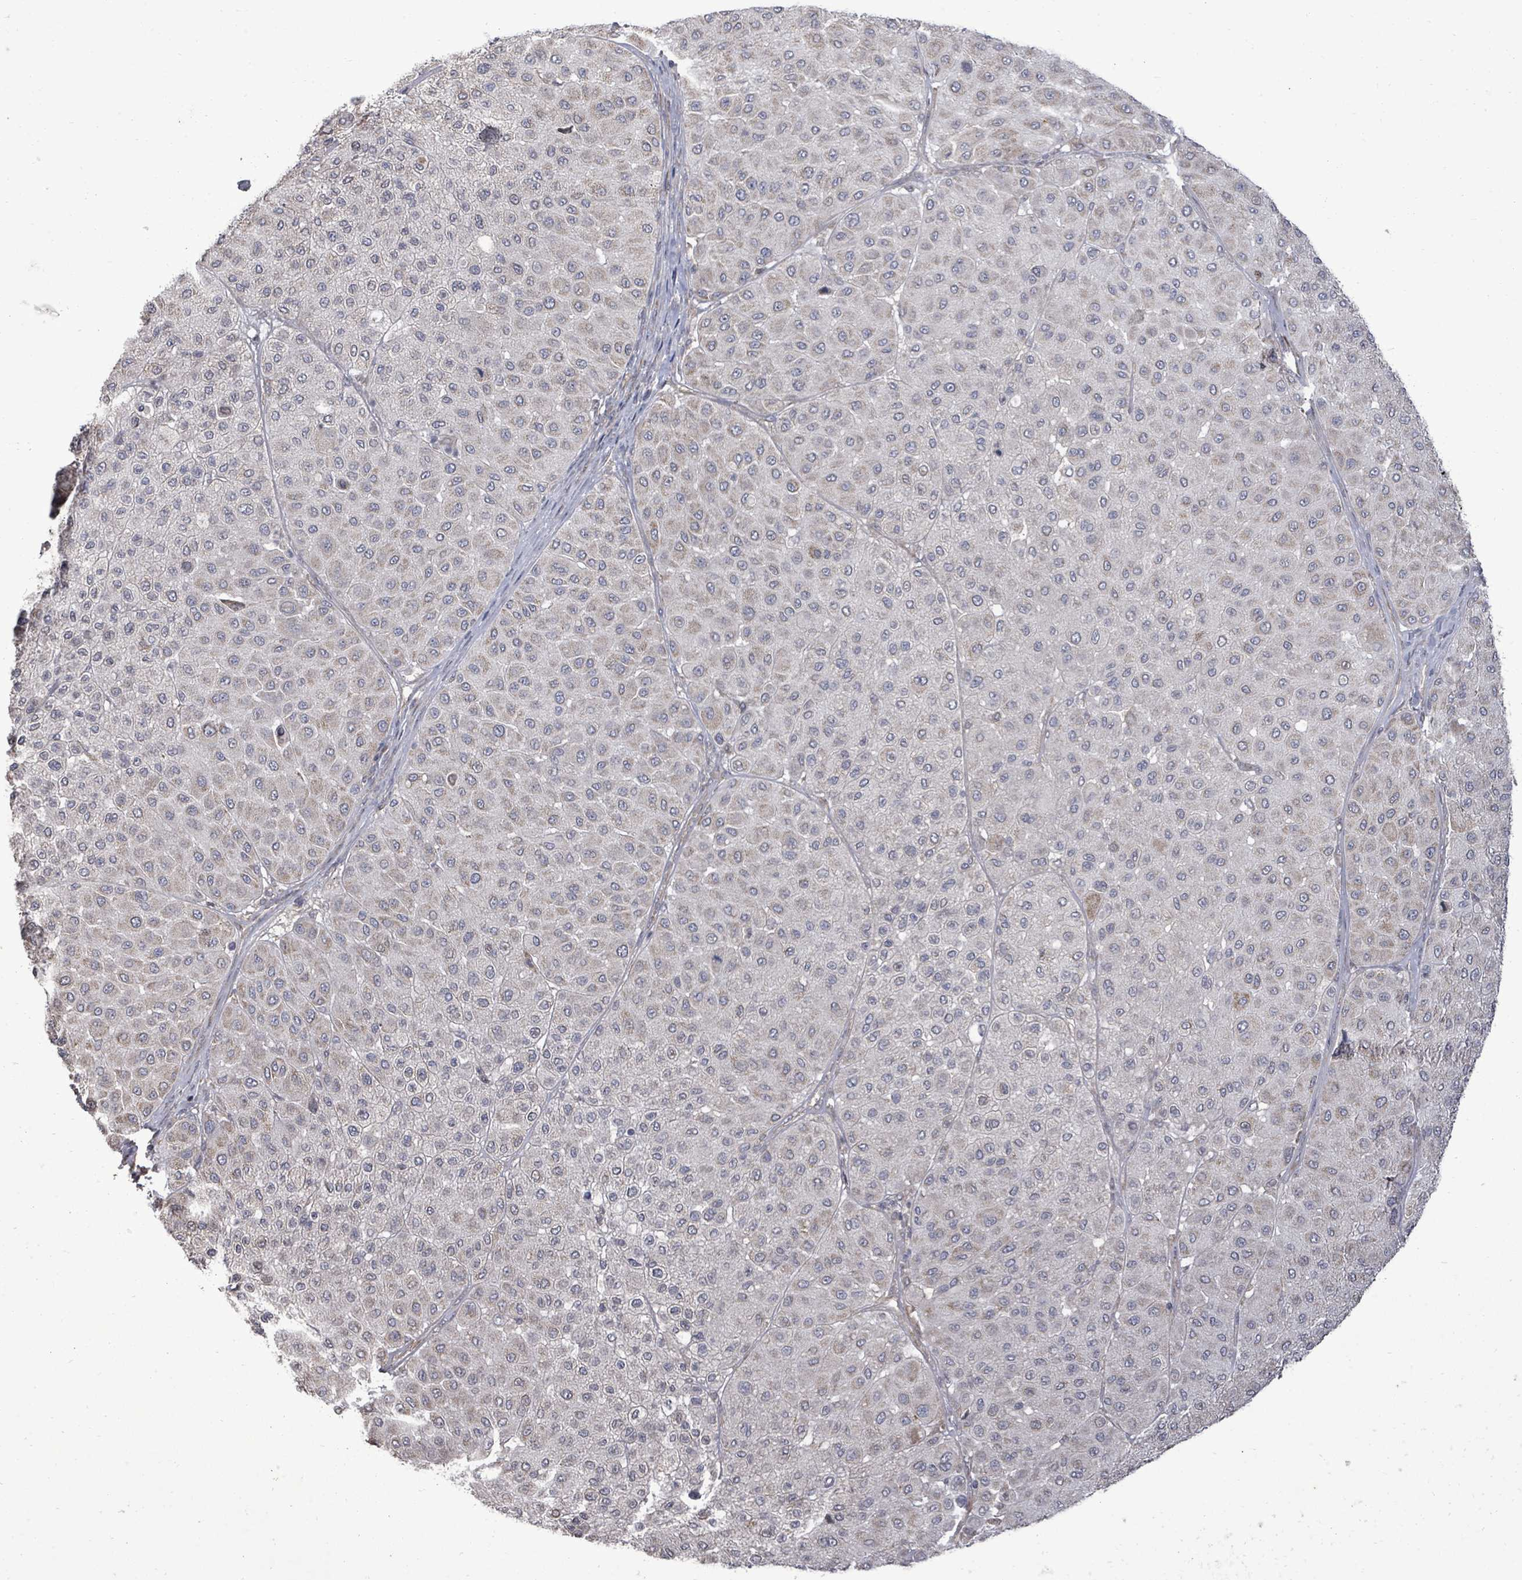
{"staining": {"intensity": "negative", "quantity": "none", "location": "none"}, "tissue": "melanoma", "cell_type": "Tumor cells", "image_type": "cancer", "snomed": [{"axis": "morphology", "description": "Malignant melanoma, Metastatic site"}, {"axis": "topography", "description": "Smooth muscle"}], "caption": "Tumor cells show no significant protein staining in malignant melanoma (metastatic site).", "gene": "POMGNT2", "patient": {"sex": "male", "age": 41}}